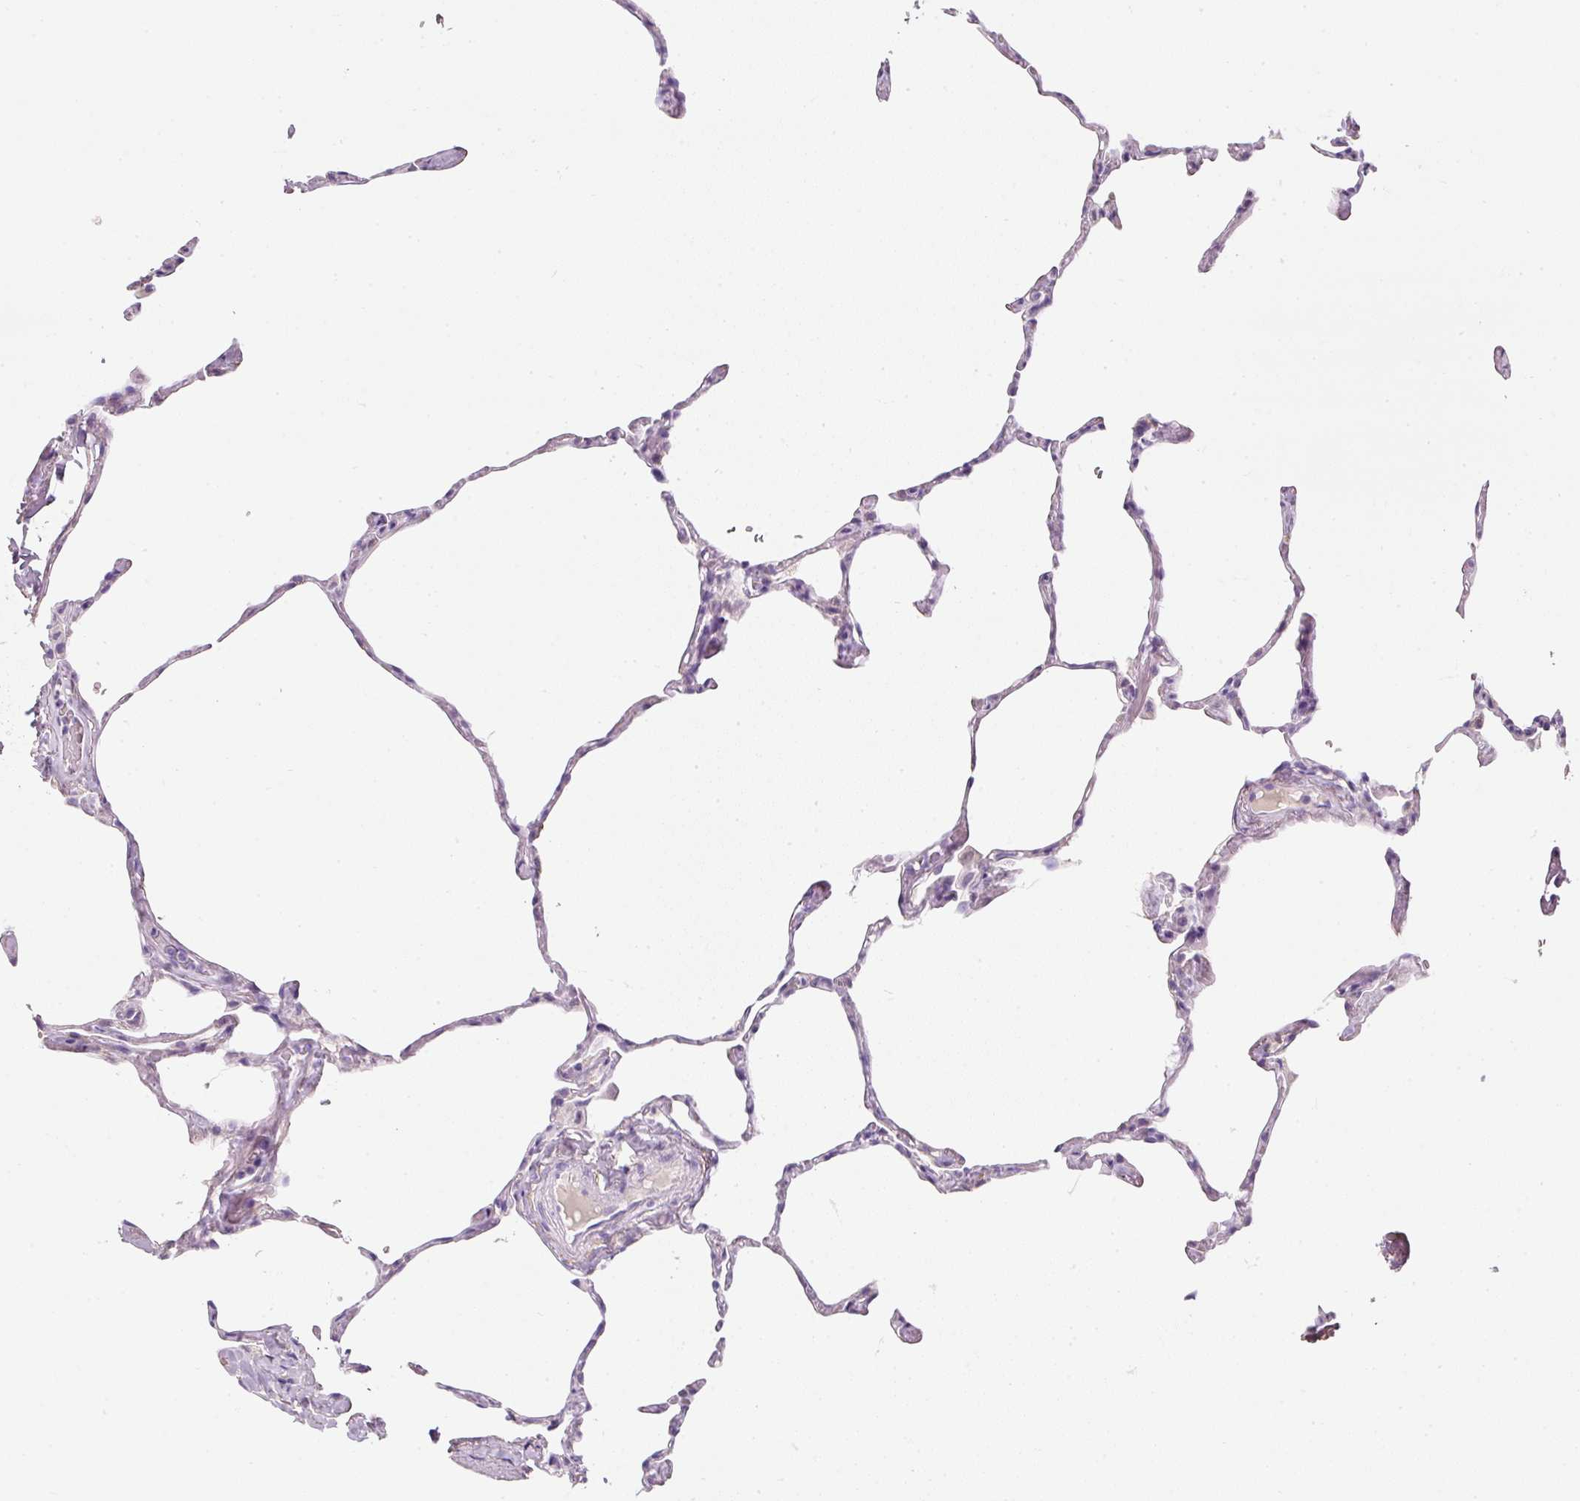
{"staining": {"intensity": "moderate", "quantity": "<25%", "location": "cytoplasmic/membranous"}, "tissue": "lung", "cell_type": "Alveolar cells", "image_type": "normal", "snomed": [{"axis": "morphology", "description": "Normal tissue, NOS"}, {"axis": "topography", "description": "Lung"}], "caption": "IHC staining of benign lung, which reveals low levels of moderate cytoplasmic/membranous expression in about <25% of alveolar cells indicating moderate cytoplasmic/membranous protein expression. The staining was performed using DAB (3,3'-diaminobenzidine) (brown) for protein detection and nuclei were counterstained in hematoxylin (blue).", "gene": "DNM1", "patient": {"sex": "male", "age": 65}}